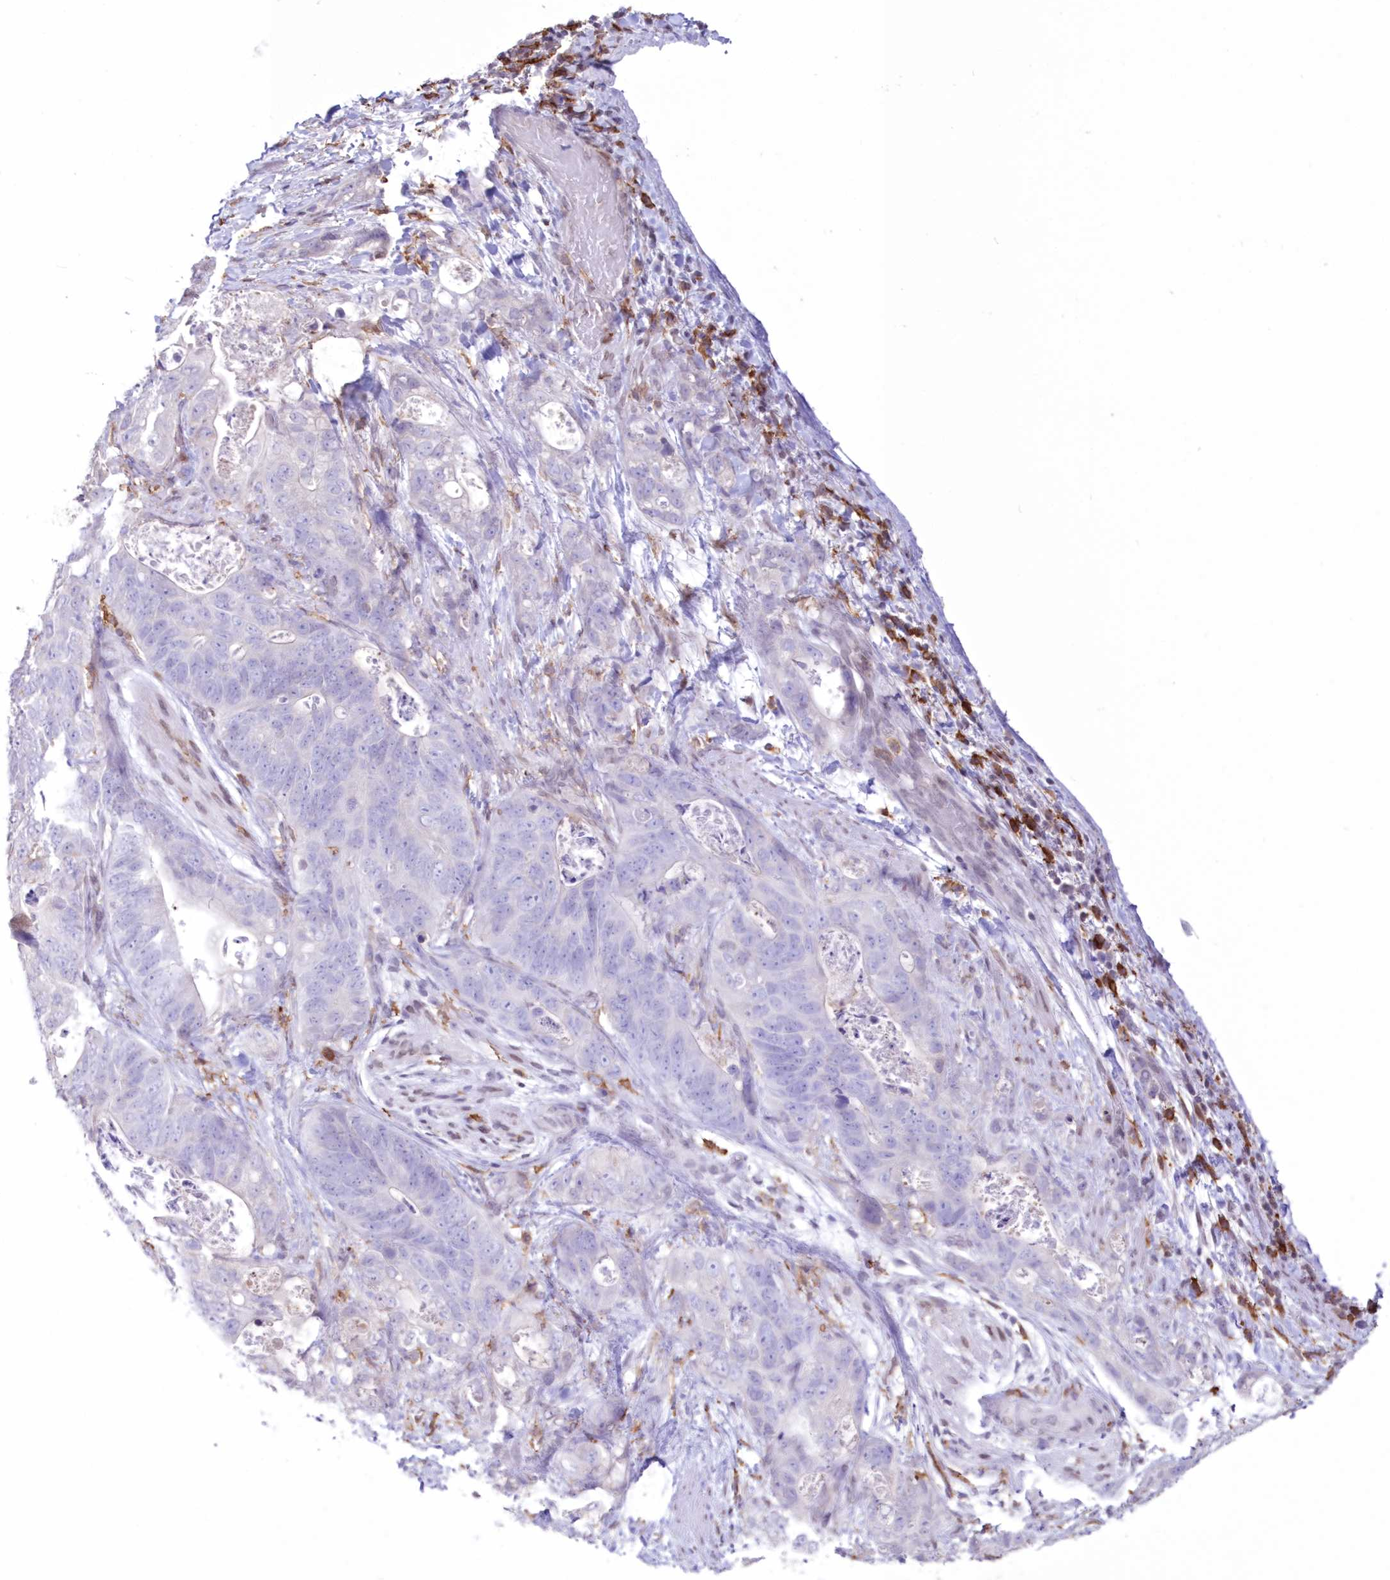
{"staining": {"intensity": "negative", "quantity": "none", "location": "none"}, "tissue": "stomach cancer", "cell_type": "Tumor cells", "image_type": "cancer", "snomed": [{"axis": "morphology", "description": "Normal tissue, NOS"}, {"axis": "morphology", "description": "Adenocarcinoma, NOS"}, {"axis": "topography", "description": "Stomach"}], "caption": "Tumor cells are negative for protein expression in human stomach adenocarcinoma. The staining is performed using DAB brown chromogen with nuclei counter-stained in using hematoxylin.", "gene": "C11orf1", "patient": {"sex": "female", "age": 89}}